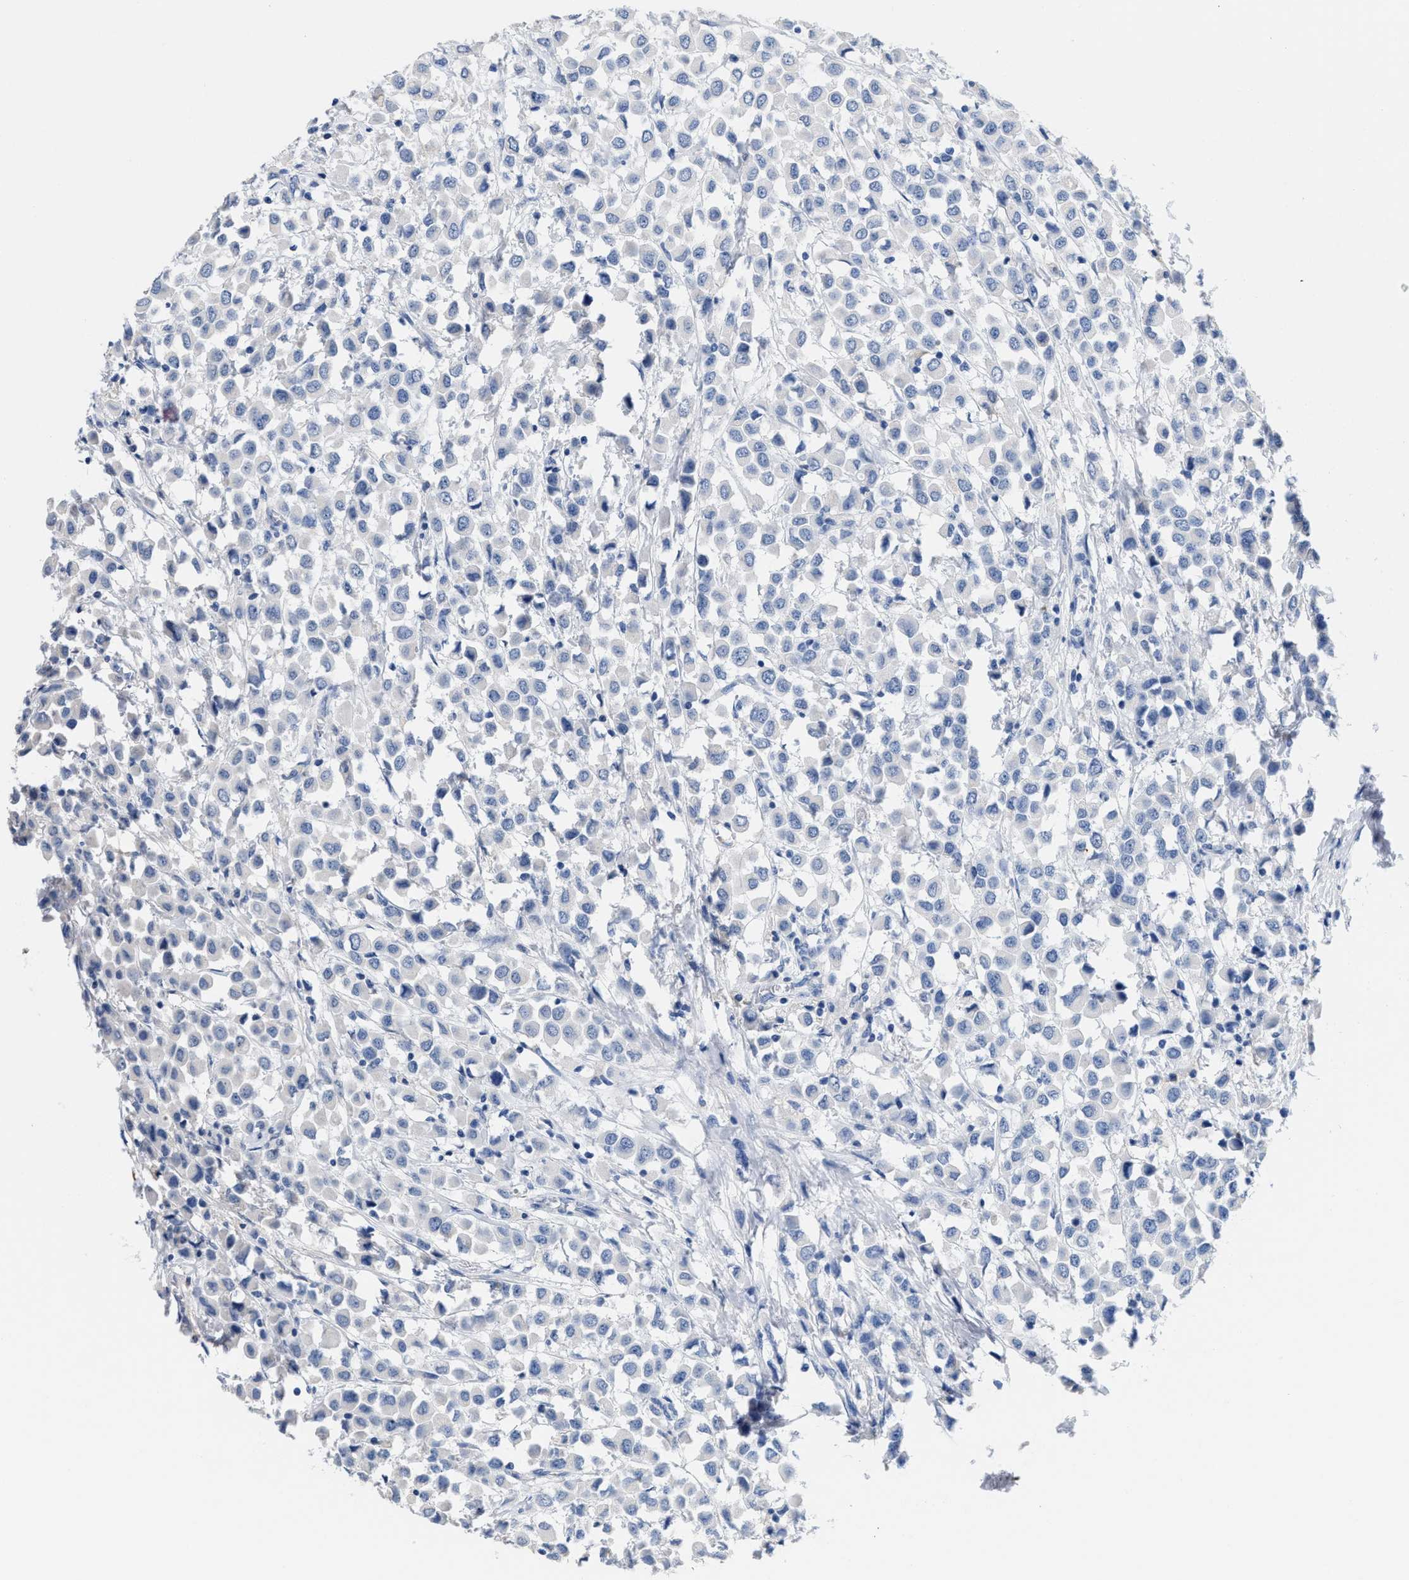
{"staining": {"intensity": "negative", "quantity": "none", "location": "none"}, "tissue": "breast cancer", "cell_type": "Tumor cells", "image_type": "cancer", "snomed": [{"axis": "morphology", "description": "Duct carcinoma"}, {"axis": "topography", "description": "Breast"}], "caption": "DAB immunohistochemical staining of human infiltrating ductal carcinoma (breast) reveals no significant staining in tumor cells. Nuclei are stained in blue.", "gene": "CR1", "patient": {"sex": "female", "age": 61}}